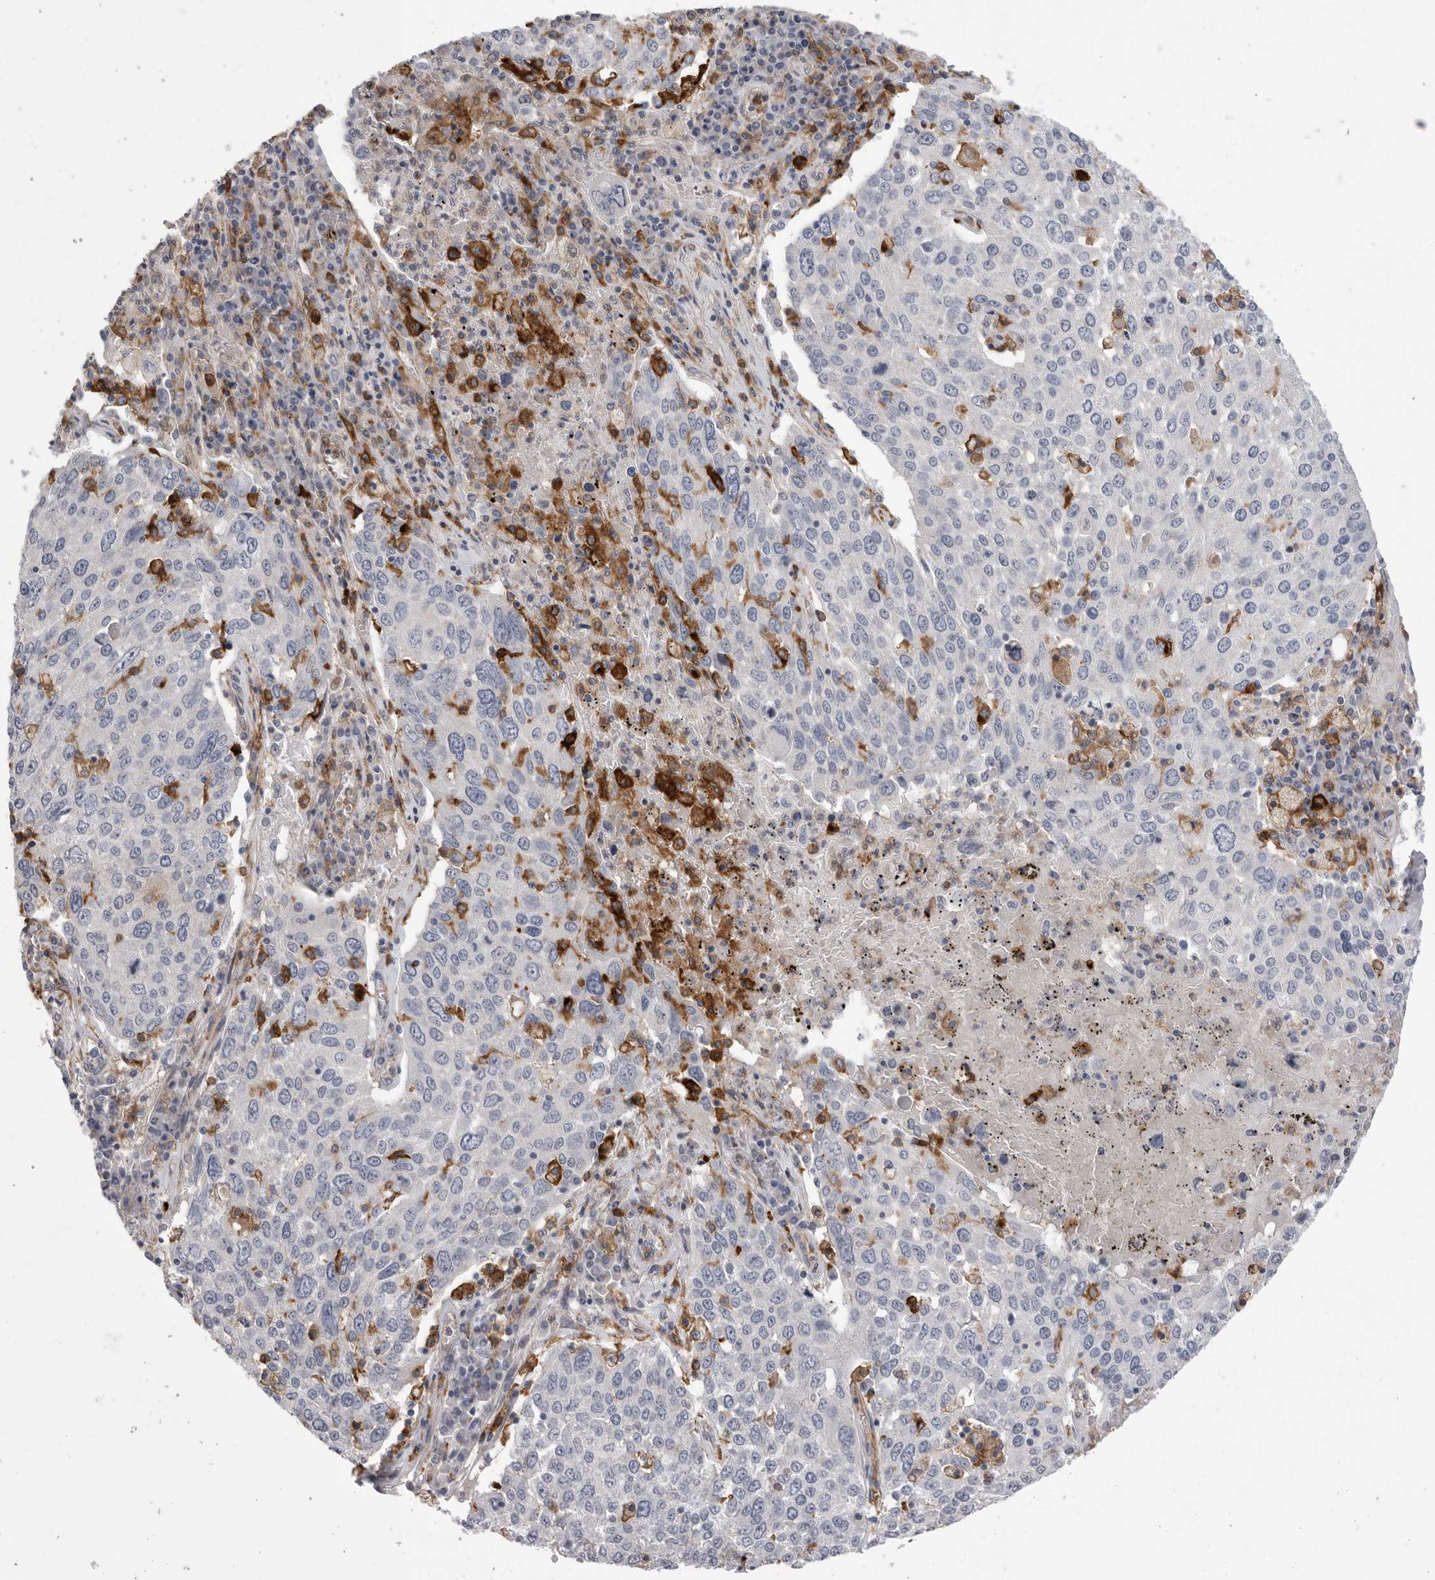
{"staining": {"intensity": "negative", "quantity": "none", "location": "none"}, "tissue": "lung cancer", "cell_type": "Tumor cells", "image_type": "cancer", "snomed": [{"axis": "morphology", "description": "Squamous cell carcinoma, NOS"}, {"axis": "topography", "description": "Lung"}], "caption": "Protein analysis of squamous cell carcinoma (lung) shows no significant positivity in tumor cells. The staining is performed using DAB brown chromogen with nuclei counter-stained in using hematoxylin.", "gene": "SIGLEC10", "patient": {"sex": "male", "age": 65}}